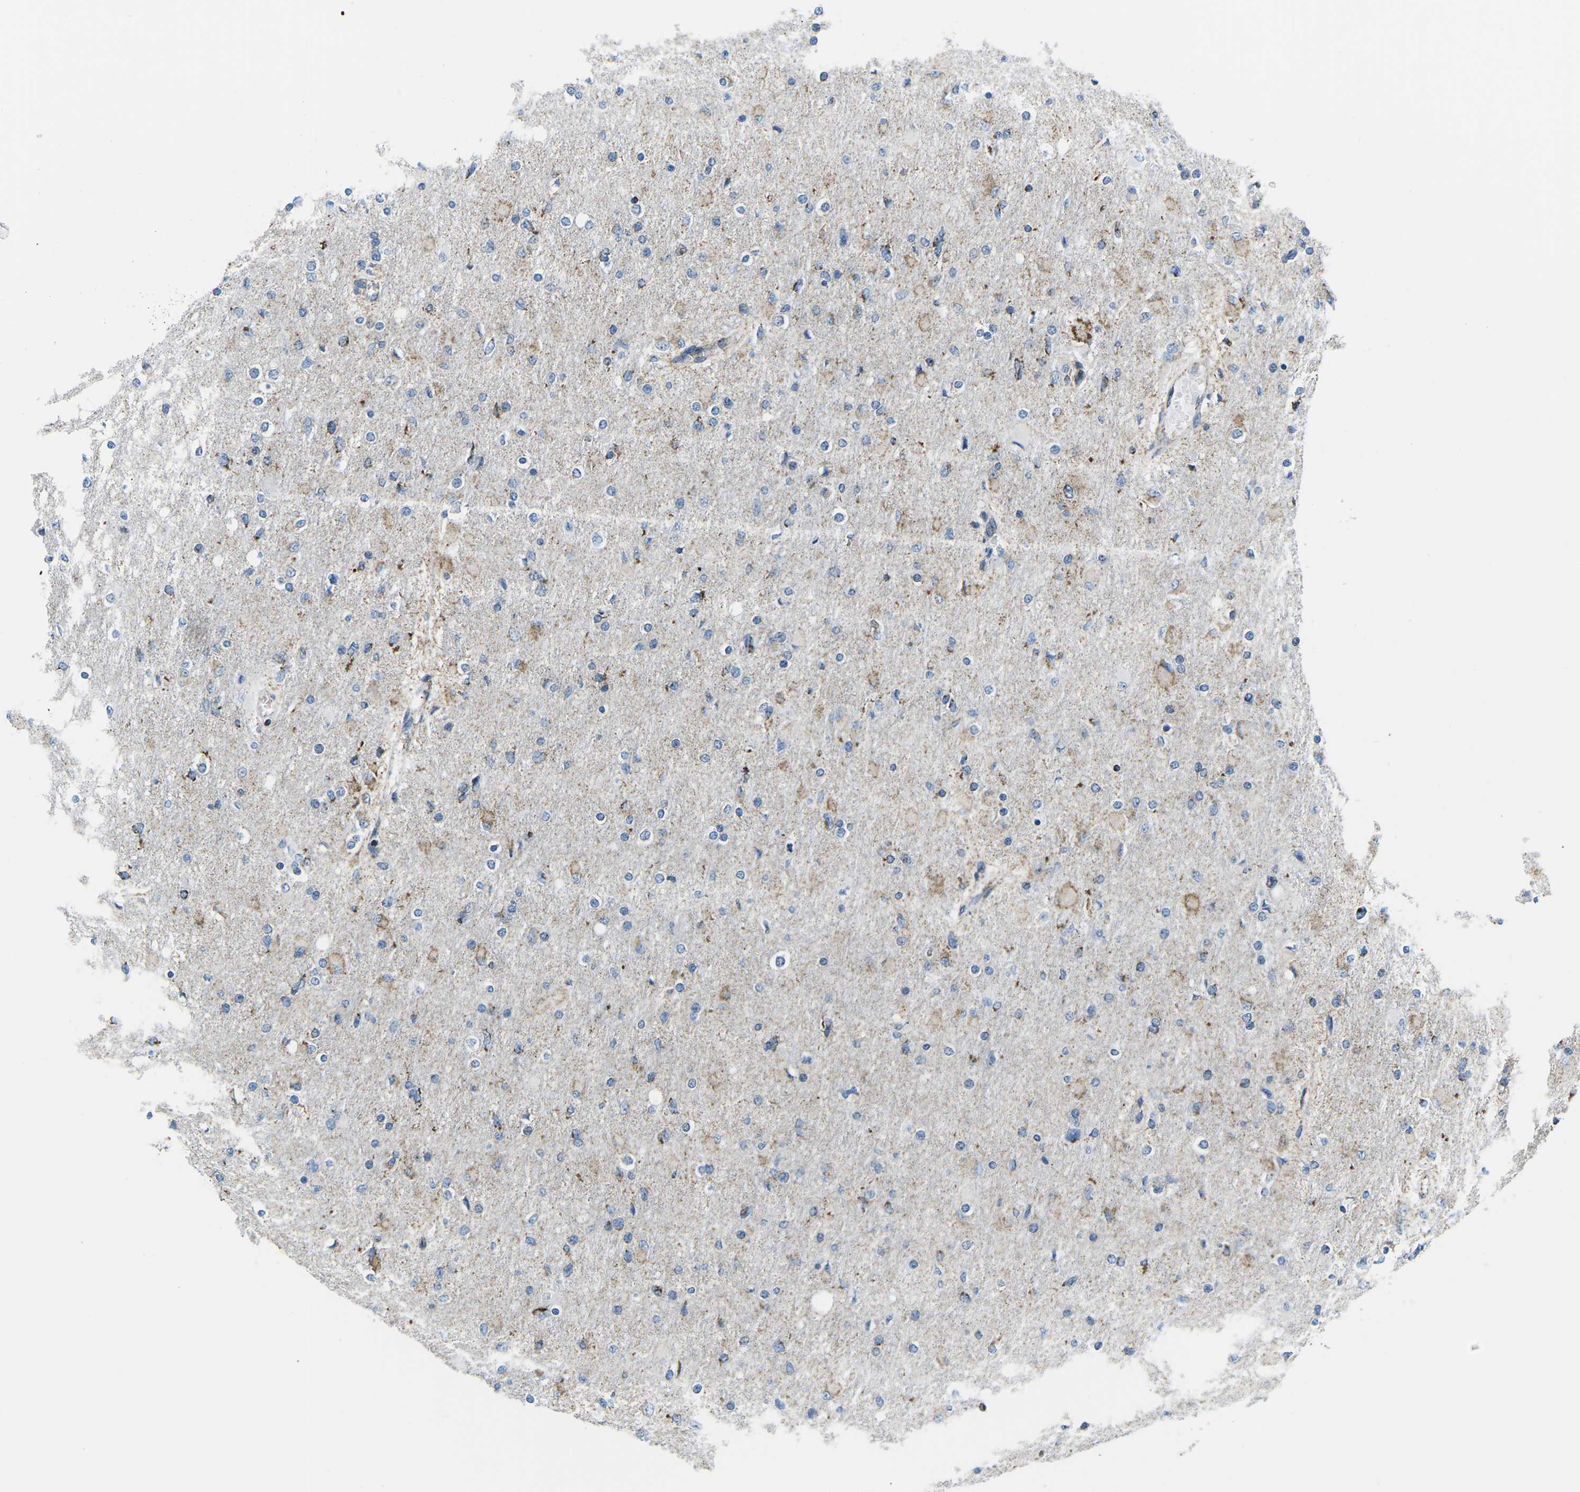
{"staining": {"intensity": "weak", "quantity": "<25%", "location": "cytoplasmic/membranous"}, "tissue": "glioma", "cell_type": "Tumor cells", "image_type": "cancer", "snomed": [{"axis": "morphology", "description": "Glioma, malignant, High grade"}, {"axis": "topography", "description": "Cerebral cortex"}], "caption": "Immunohistochemistry (IHC) image of human malignant glioma (high-grade) stained for a protein (brown), which exhibits no staining in tumor cells.", "gene": "COX6C", "patient": {"sex": "female", "age": 36}}